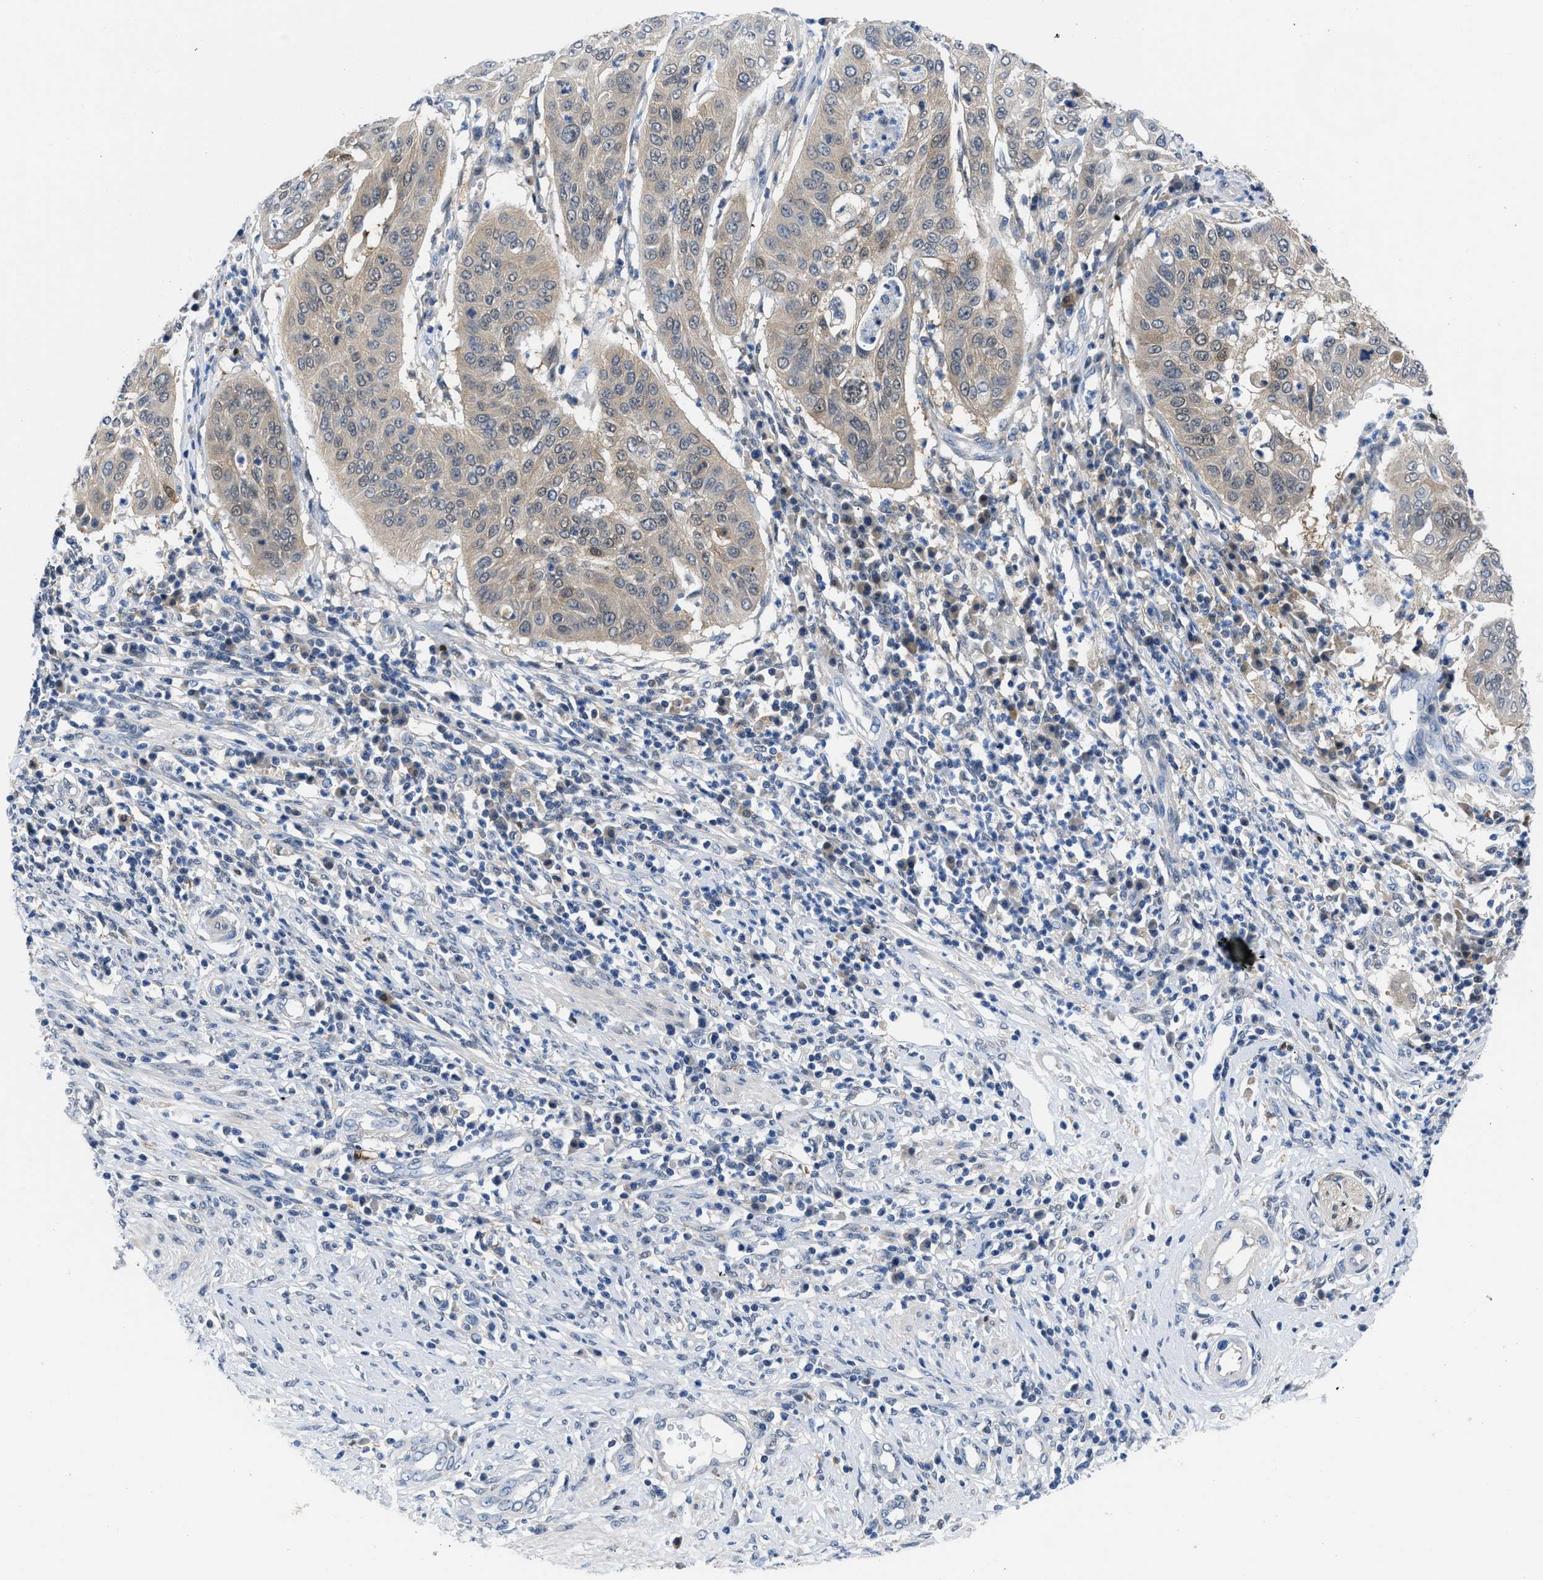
{"staining": {"intensity": "weak", "quantity": ">75%", "location": "cytoplasmic/membranous"}, "tissue": "cervical cancer", "cell_type": "Tumor cells", "image_type": "cancer", "snomed": [{"axis": "morphology", "description": "Normal tissue, NOS"}, {"axis": "morphology", "description": "Squamous cell carcinoma, NOS"}, {"axis": "topography", "description": "Cervix"}], "caption": "Cervical cancer (squamous cell carcinoma) stained with a brown dye reveals weak cytoplasmic/membranous positive staining in about >75% of tumor cells.", "gene": "CBR1", "patient": {"sex": "female", "age": 39}}